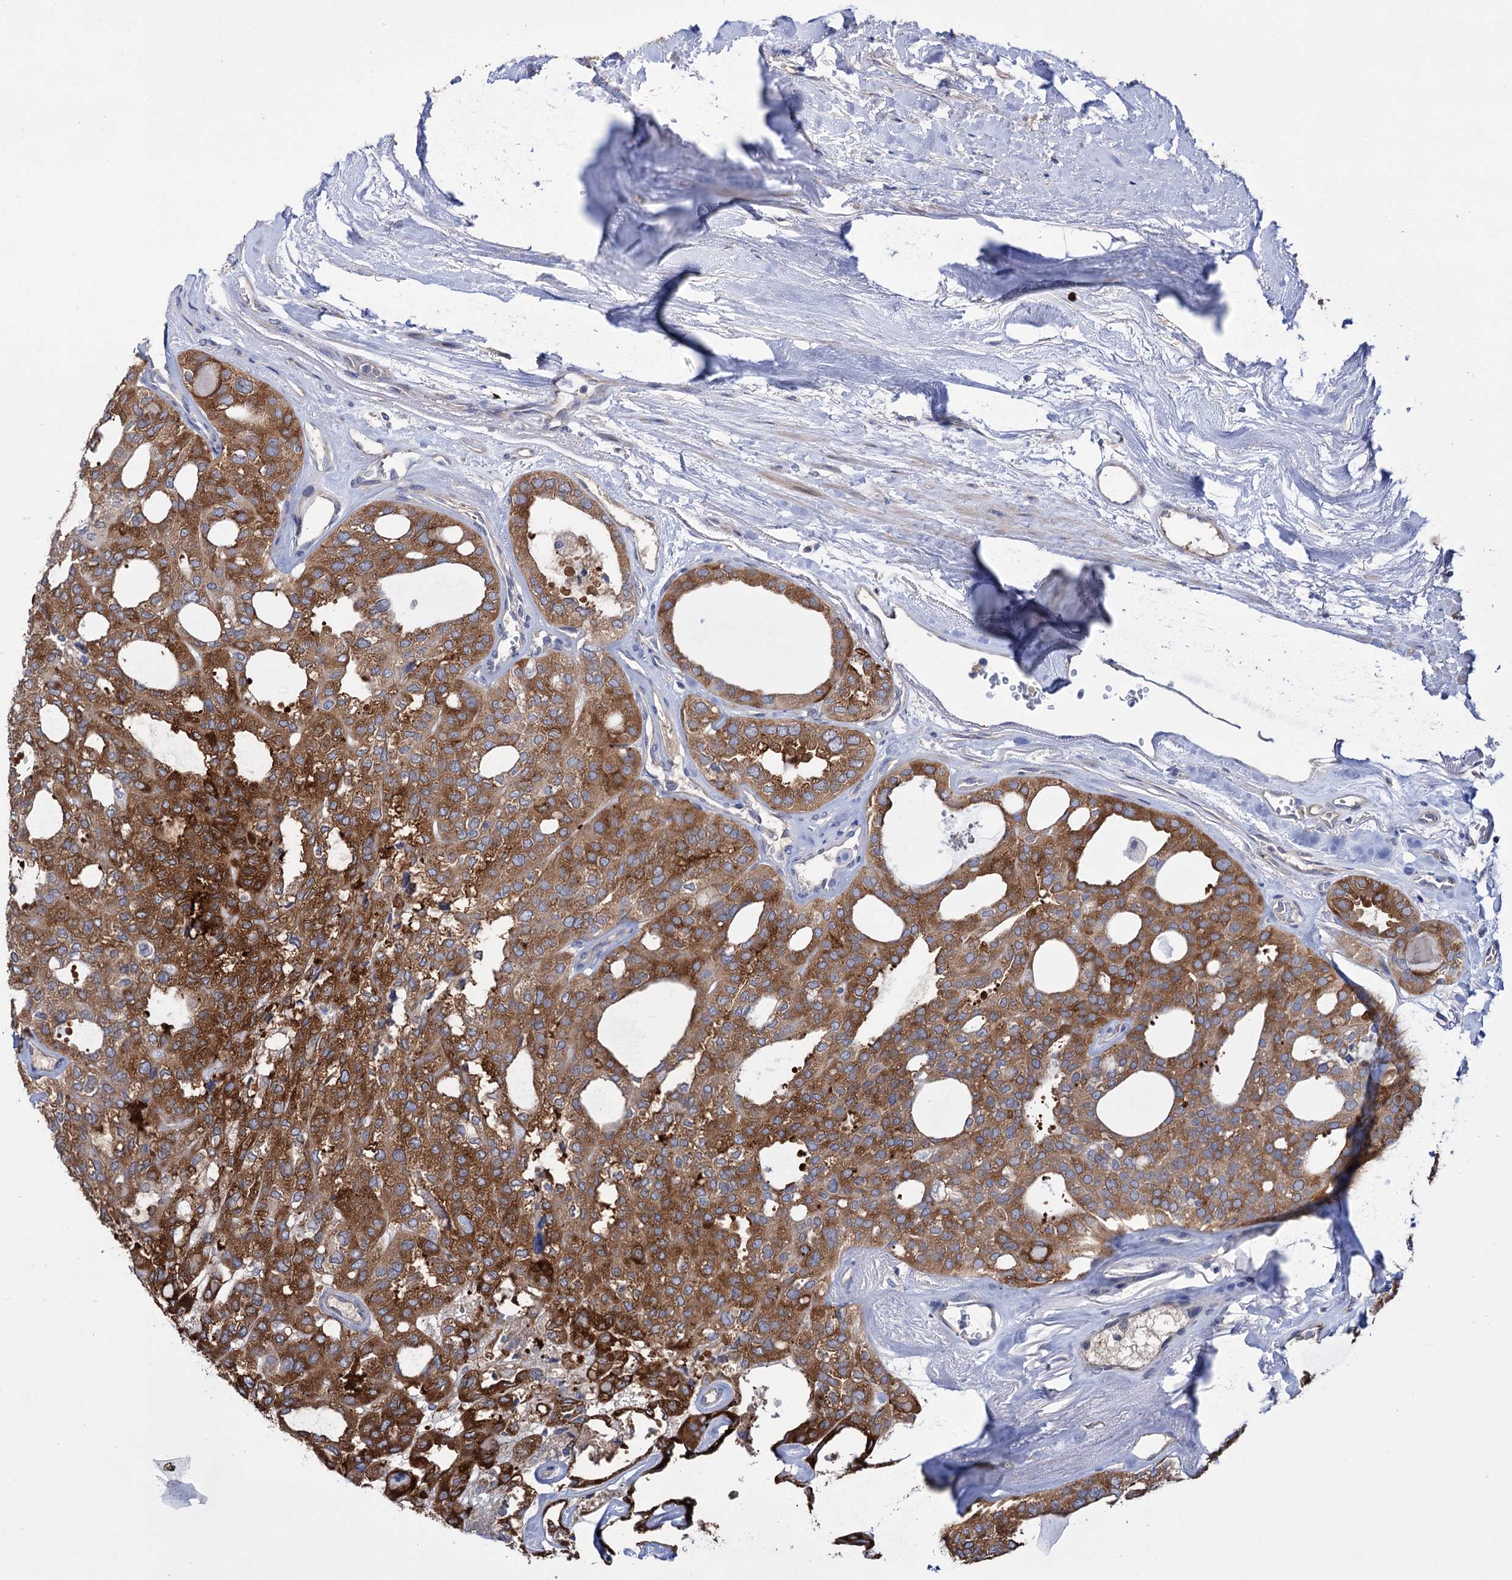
{"staining": {"intensity": "strong", "quantity": ">75%", "location": "cytoplasmic/membranous"}, "tissue": "thyroid cancer", "cell_type": "Tumor cells", "image_type": "cancer", "snomed": [{"axis": "morphology", "description": "Follicular adenoma carcinoma, NOS"}, {"axis": "topography", "description": "Thyroid gland"}], "caption": "Human follicular adenoma carcinoma (thyroid) stained with a brown dye demonstrates strong cytoplasmic/membranous positive expression in about >75% of tumor cells.", "gene": "BBS4", "patient": {"sex": "male", "age": 75}}